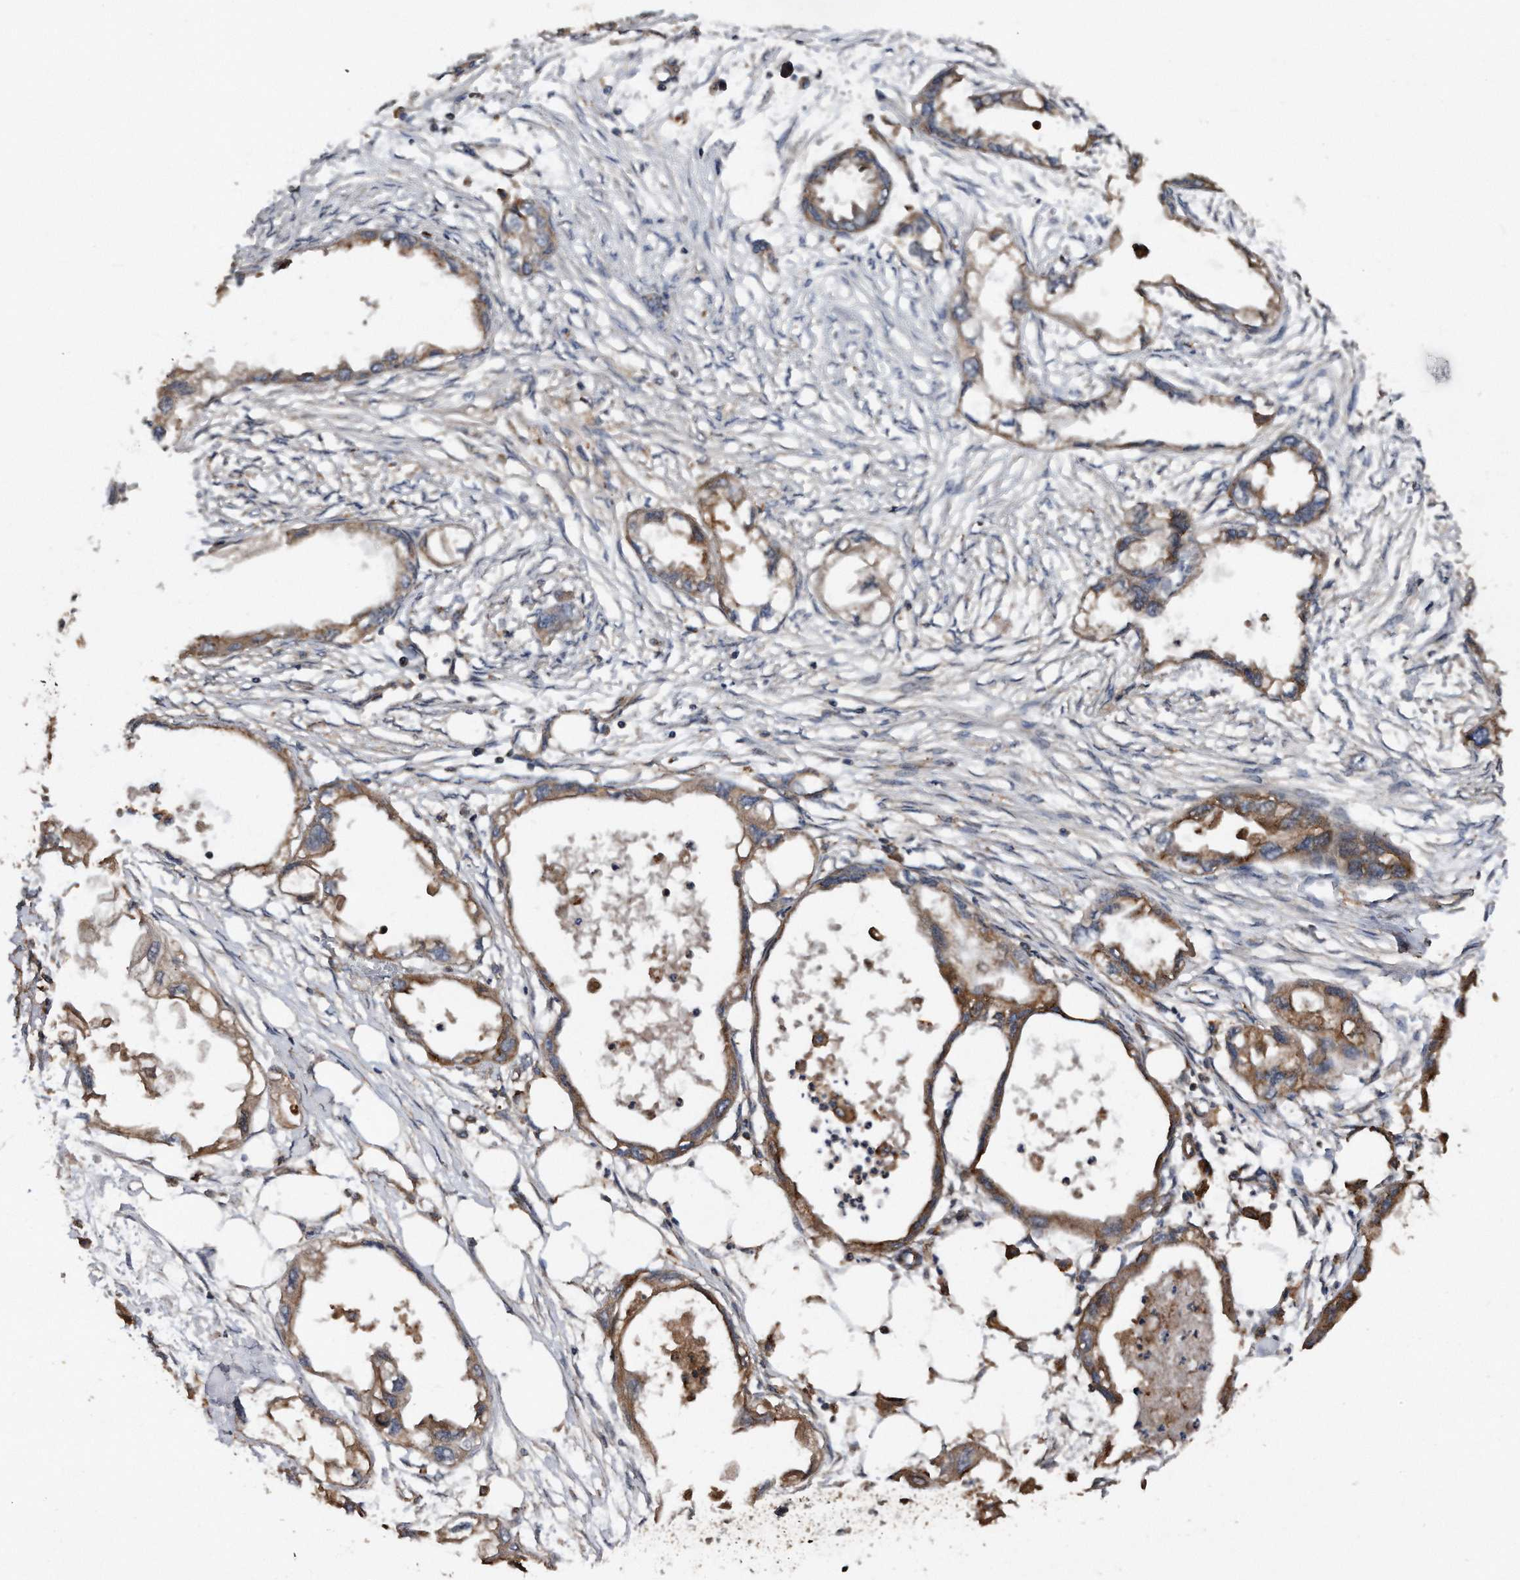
{"staining": {"intensity": "moderate", "quantity": ">75%", "location": "cytoplasmic/membranous"}, "tissue": "endometrial cancer", "cell_type": "Tumor cells", "image_type": "cancer", "snomed": [{"axis": "morphology", "description": "Adenocarcinoma, NOS"}, {"axis": "morphology", "description": "Adenocarcinoma, metastatic, NOS"}, {"axis": "topography", "description": "Adipose tissue"}, {"axis": "topography", "description": "Endometrium"}], "caption": "Immunohistochemistry (IHC) (DAB (3,3'-diaminobenzidine)) staining of human endometrial cancer (metastatic adenocarcinoma) shows moderate cytoplasmic/membranous protein staining in about >75% of tumor cells.", "gene": "KCND3", "patient": {"sex": "female", "age": 67}}